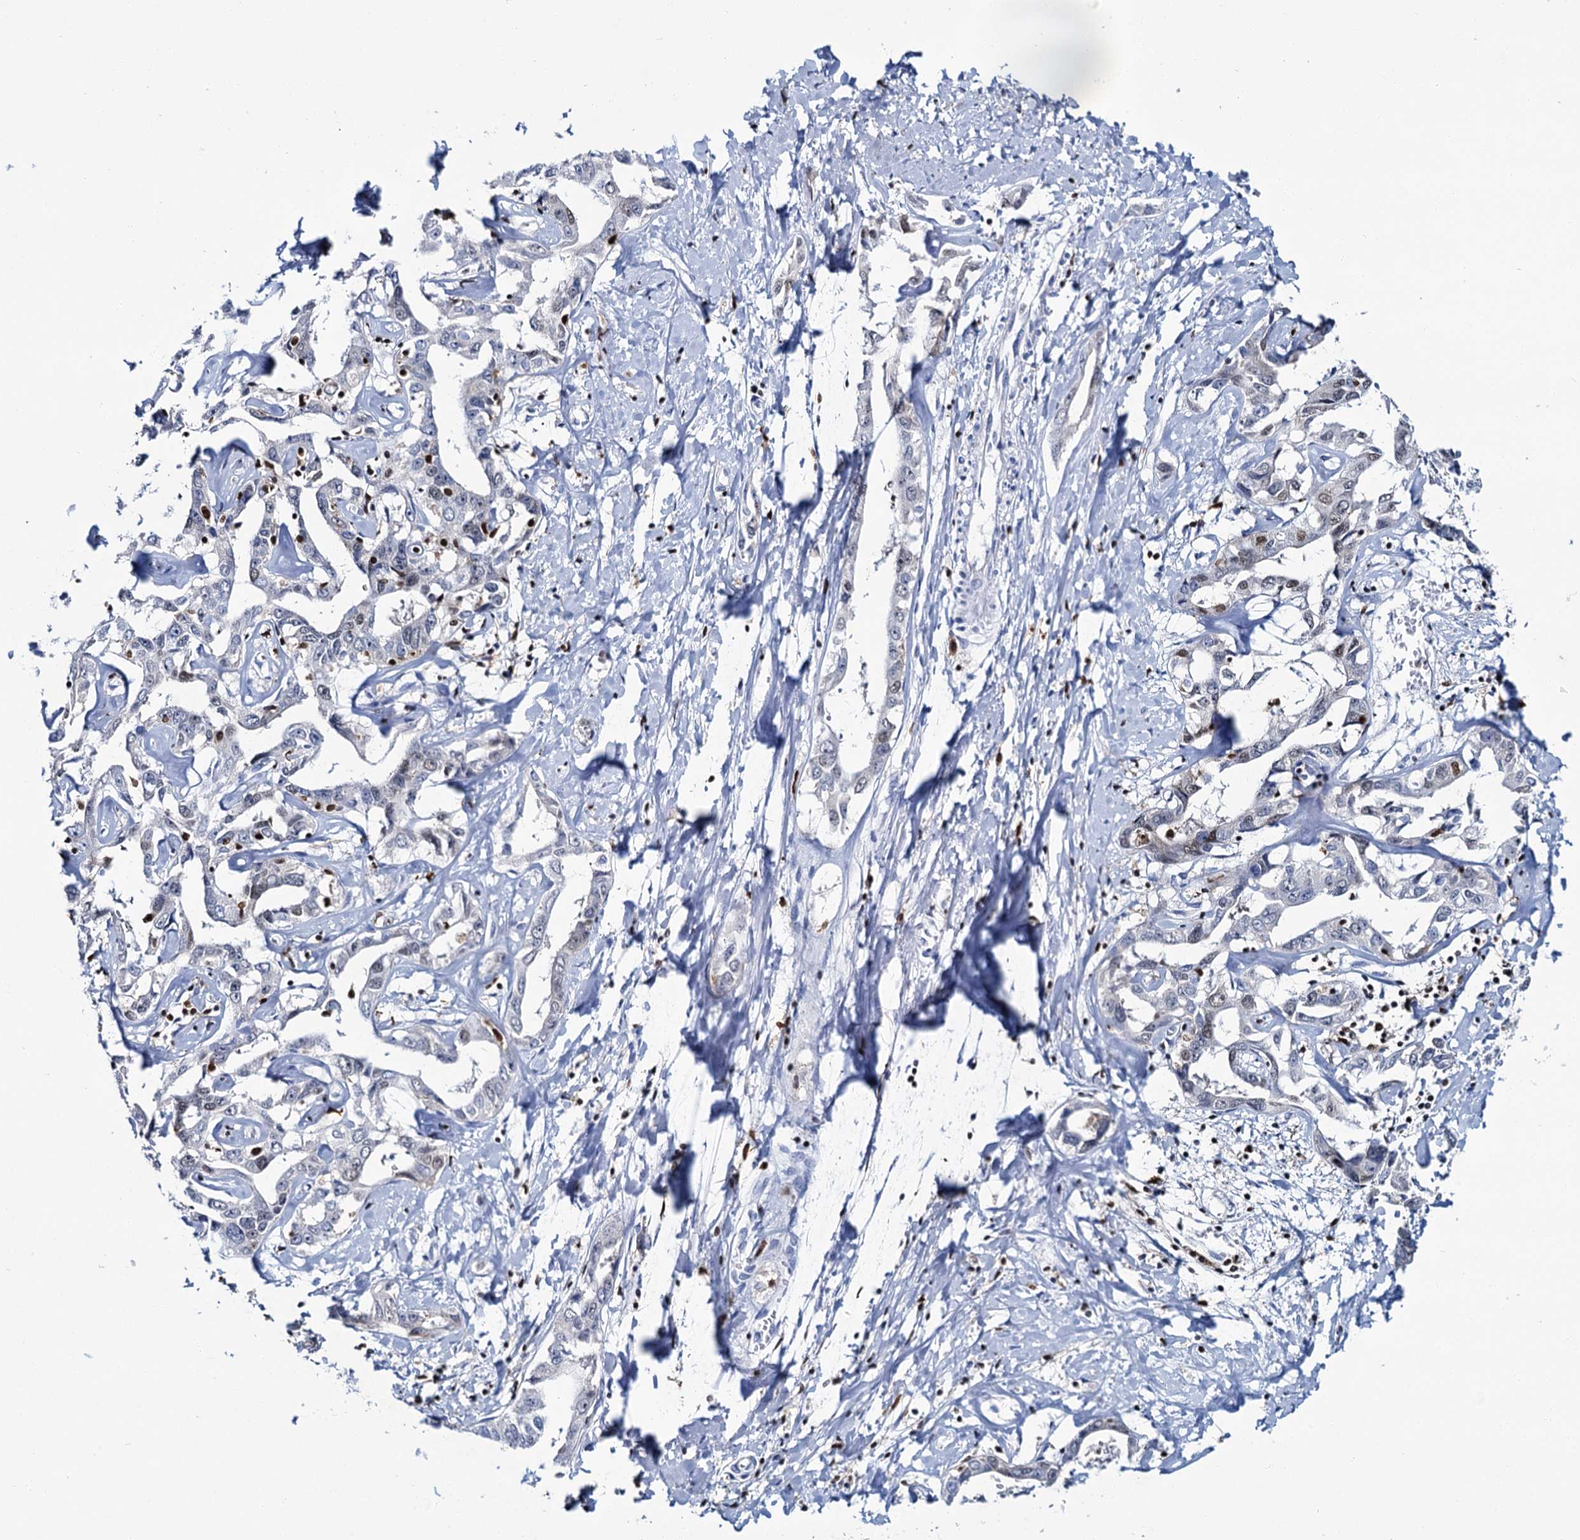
{"staining": {"intensity": "weak", "quantity": "<25%", "location": "nuclear"}, "tissue": "liver cancer", "cell_type": "Tumor cells", "image_type": "cancer", "snomed": [{"axis": "morphology", "description": "Cholangiocarcinoma"}, {"axis": "topography", "description": "Liver"}], "caption": "Histopathology image shows no significant protein staining in tumor cells of liver cholangiocarcinoma.", "gene": "CELF2", "patient": {"sex": "male", "age": 59}}